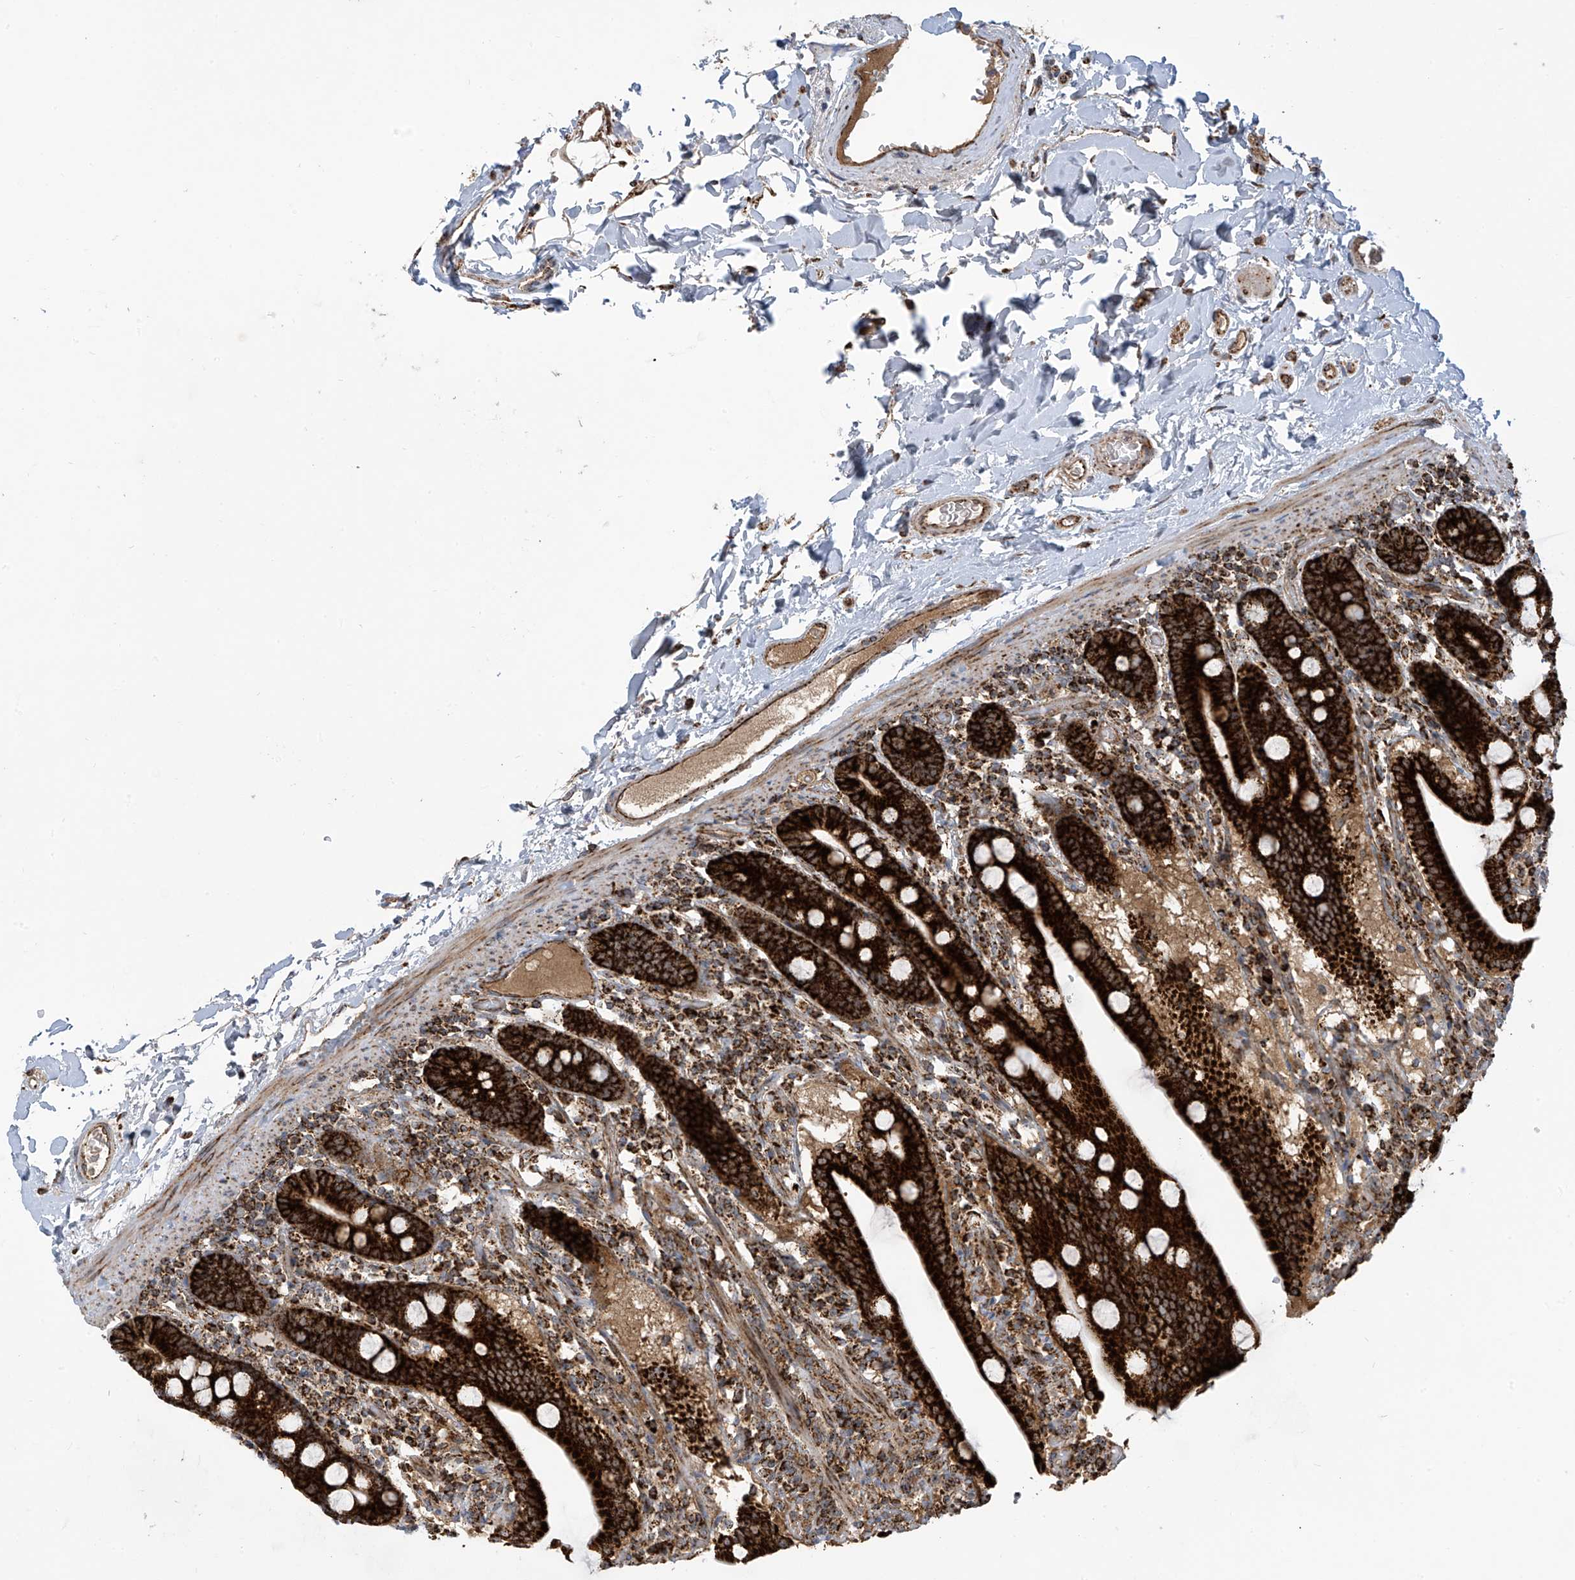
{"staining": {"intensity": "strong", "quantity": ">75%", "location": "cytoplasmic/membranous"}, "tissue": "duodenum", "cell_type": "Glandular cells", "image_type": "normal", "snomed": [{"axis": "morphology", "description": "Normal tissue, NOS"}, {"axis": "topography", "description": "Duodenum"}], "caption": "Glandular cells reveal strong cytoplasmic/membranous positivity in approximately >75% of cells in benign duodenum. The staining is performed using DAB brown chromogen to label protein expression. The nuclei are counter-stained blue using hematoxylin.", "gene": "COX10", "patient": {"sex": "male", "age": 55}}